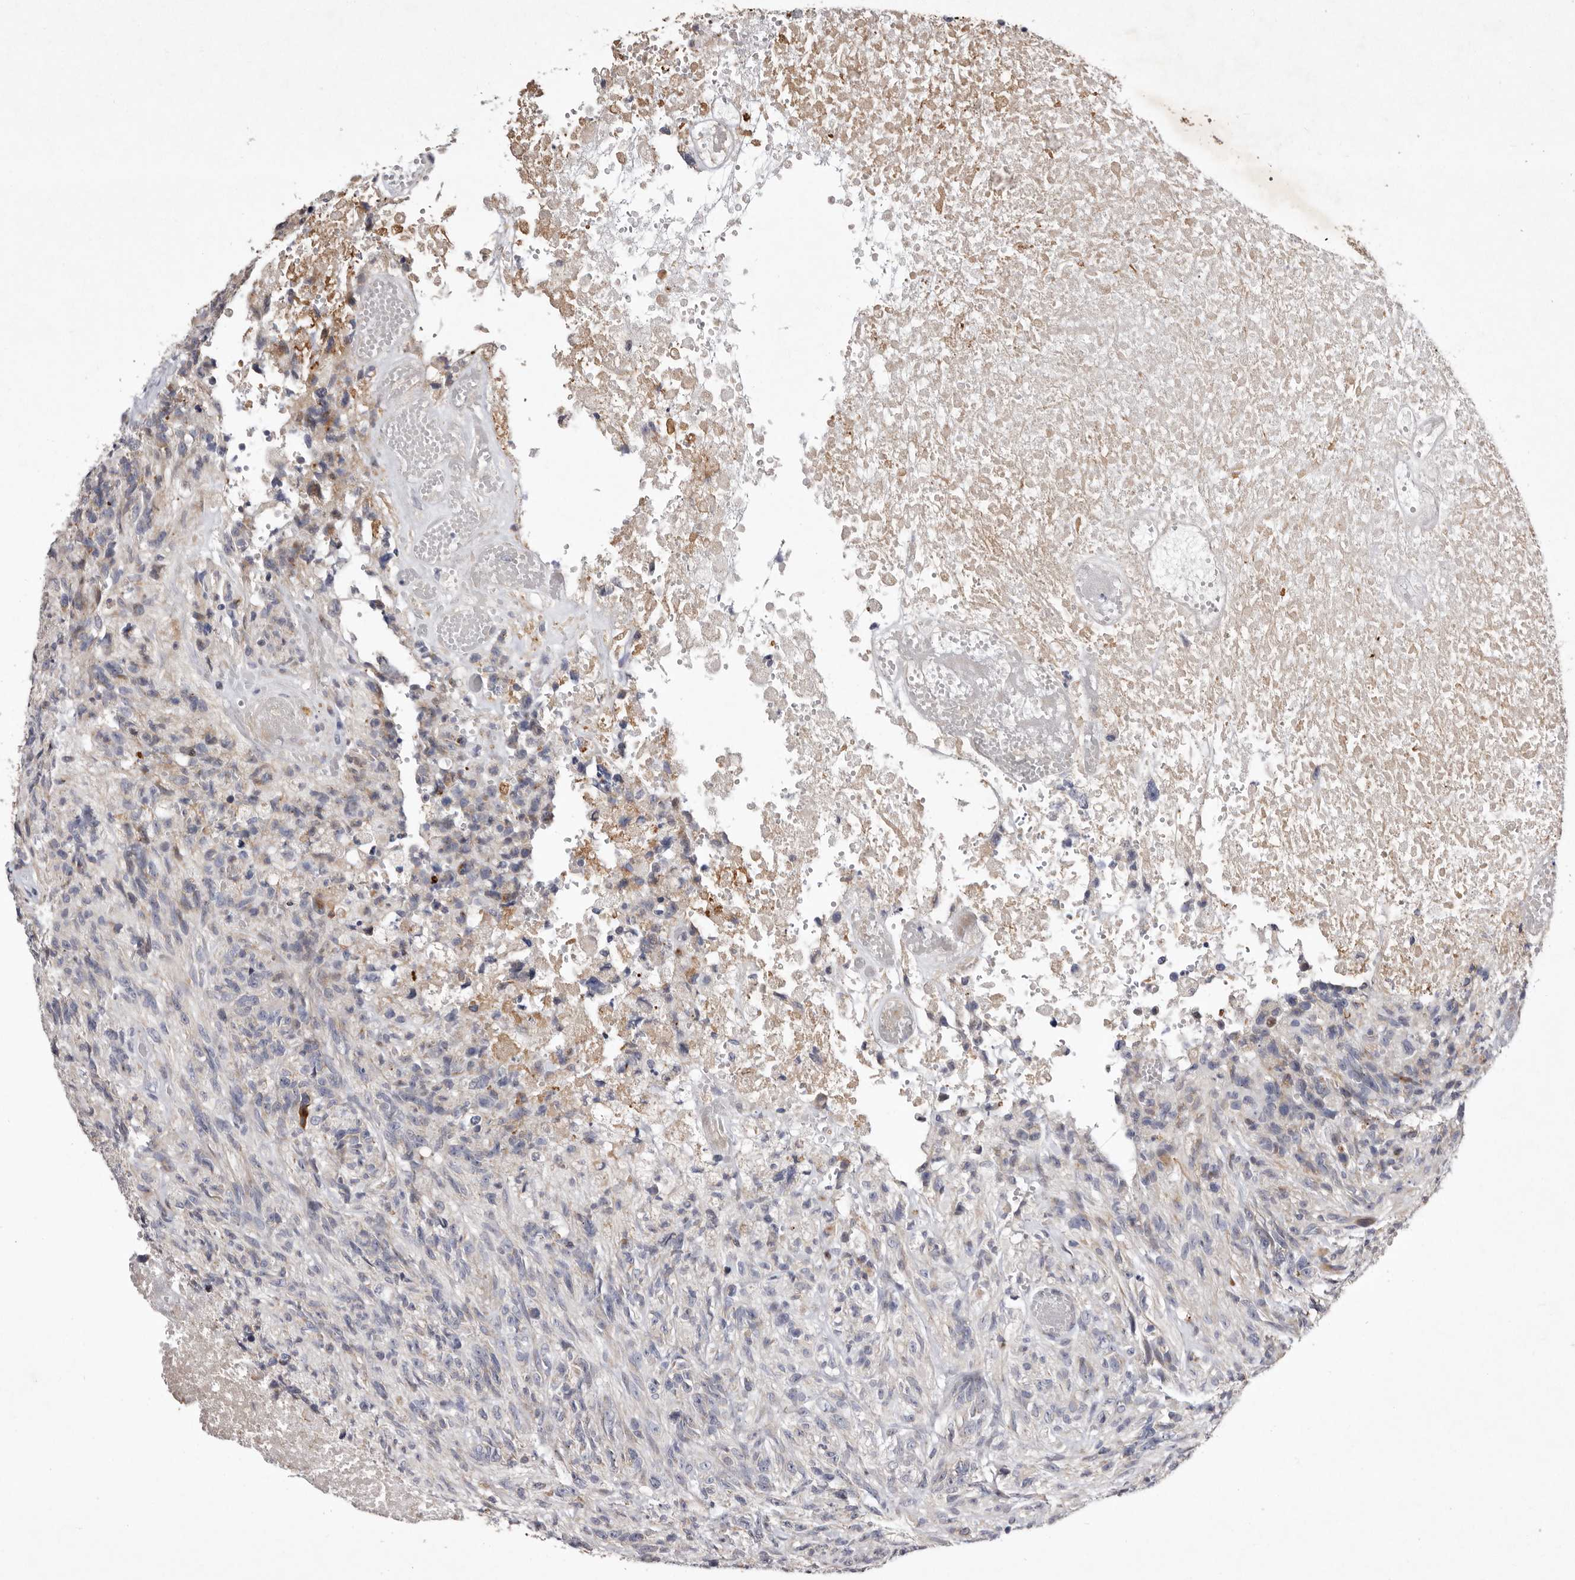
{"staining": {"intensity": "negative", "quantity": "none", "location": "none"}, "tissue": "glioma", "cell_type": "Tumor cells", "image_type": "cancer", "snomed": [{"axis": "morphology", "description": "Glioma, malignant, High grade"}, {"axis": "topography", "description": "Brain"}], "caption": "An image of glioma stained for a protein demonstrates no brown staining in tumor cells.", "gene": "TIMM17B", "patient": {"sex": "male", "age": 69}}